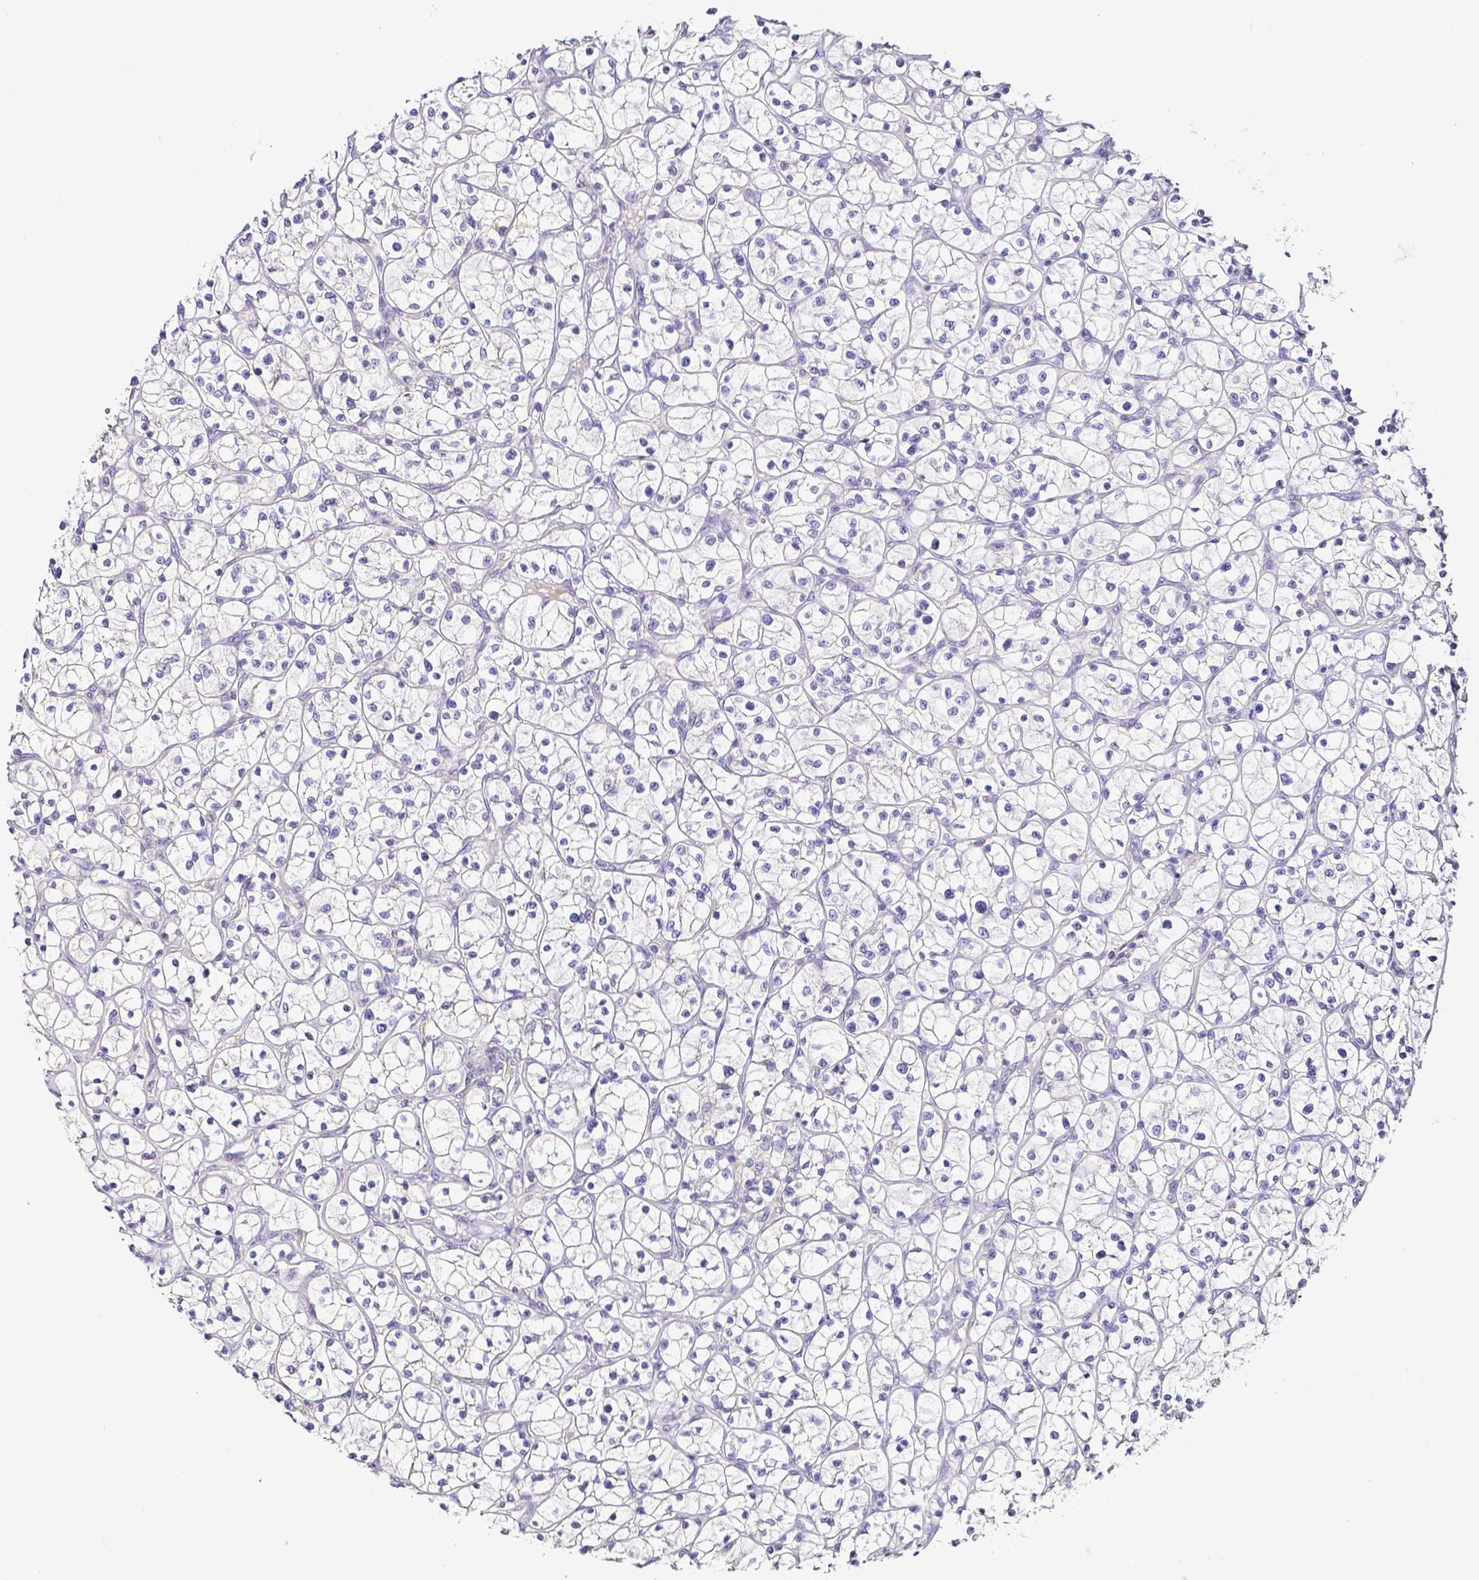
{"staining": {"intensity": "negative", "quantity": "none", "location": "none"}, "tissue": "renal cancer", "cell_type": "Tumor cells", "image_type": "cancer", "snomed": [{"axis": "morphology", "description": "Adenocarcinoma, NOS"}, {"axis": "topography", "description": "Kidney"}], "caption": "Human adenocarcinoma (renal) stained for a protein using IHC demonstrates no staining in tumor cells.", "gene": "PKP3", "patient": {"sex": "female", "age": 64}}